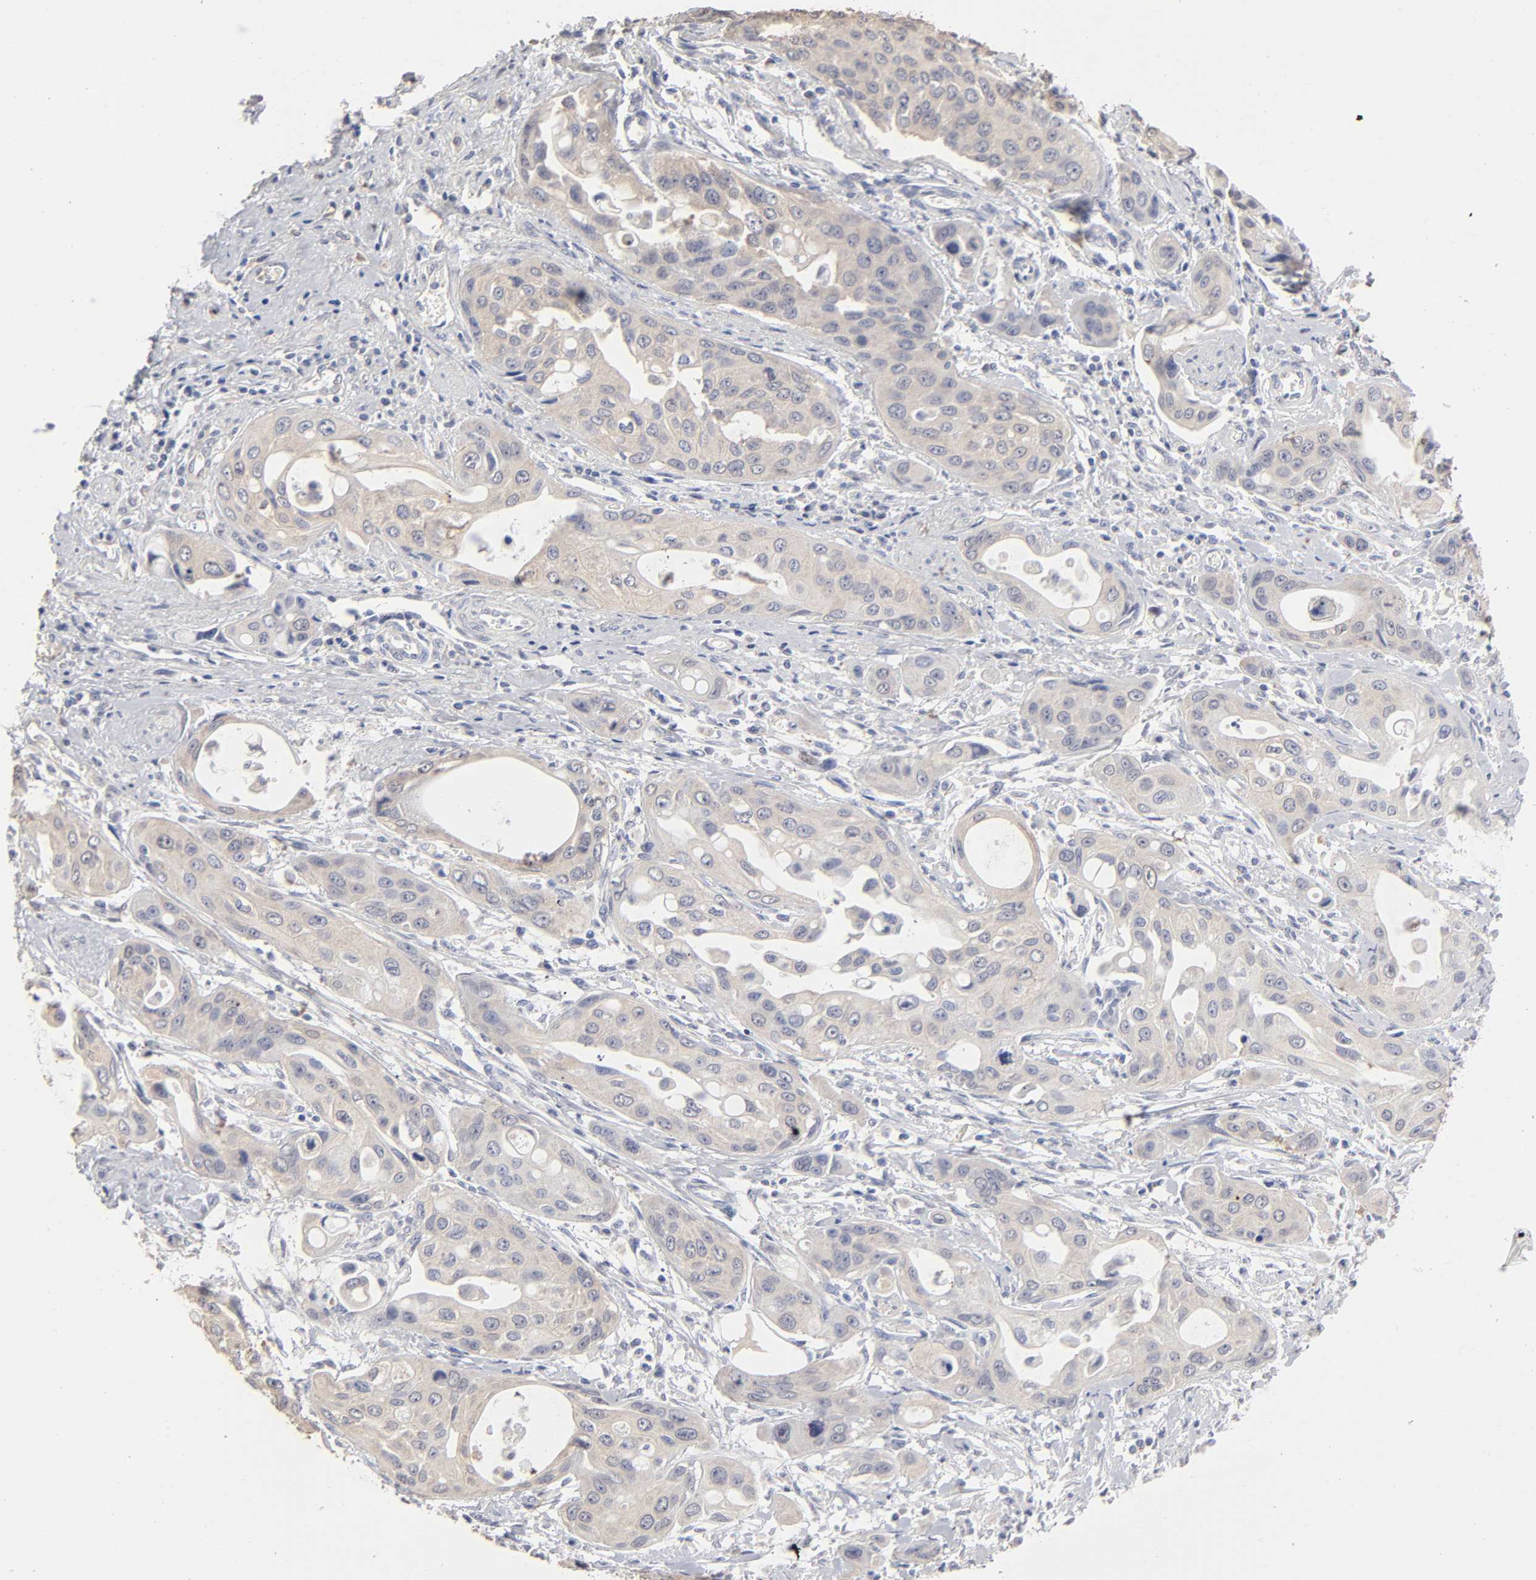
{"staining": {"intensity": "weak", "quantity": ">75%", "location": "cytoplasmic/membranous"}, "tissue": "pancreatic cancer", "cell_type": "Tumor cells", "image_type": "cancer", "snomed": [{"axis": "morphology", "description": "Adenocarcinoma, NOS"}, {"axis": "topography", "description": "Pancreas"}], "caption": "This photomicrograph reveals pancreatic adenocarcinoma stained with immunohistochemistry (IHC) to label a protein in brown. The cytoplasmic/membranous of tumor cells show weak positivity for the protein. Nuclei are counter-stained blue.", "gene": "DNAL4", "patient": {"sex": "female", "age": 60}}